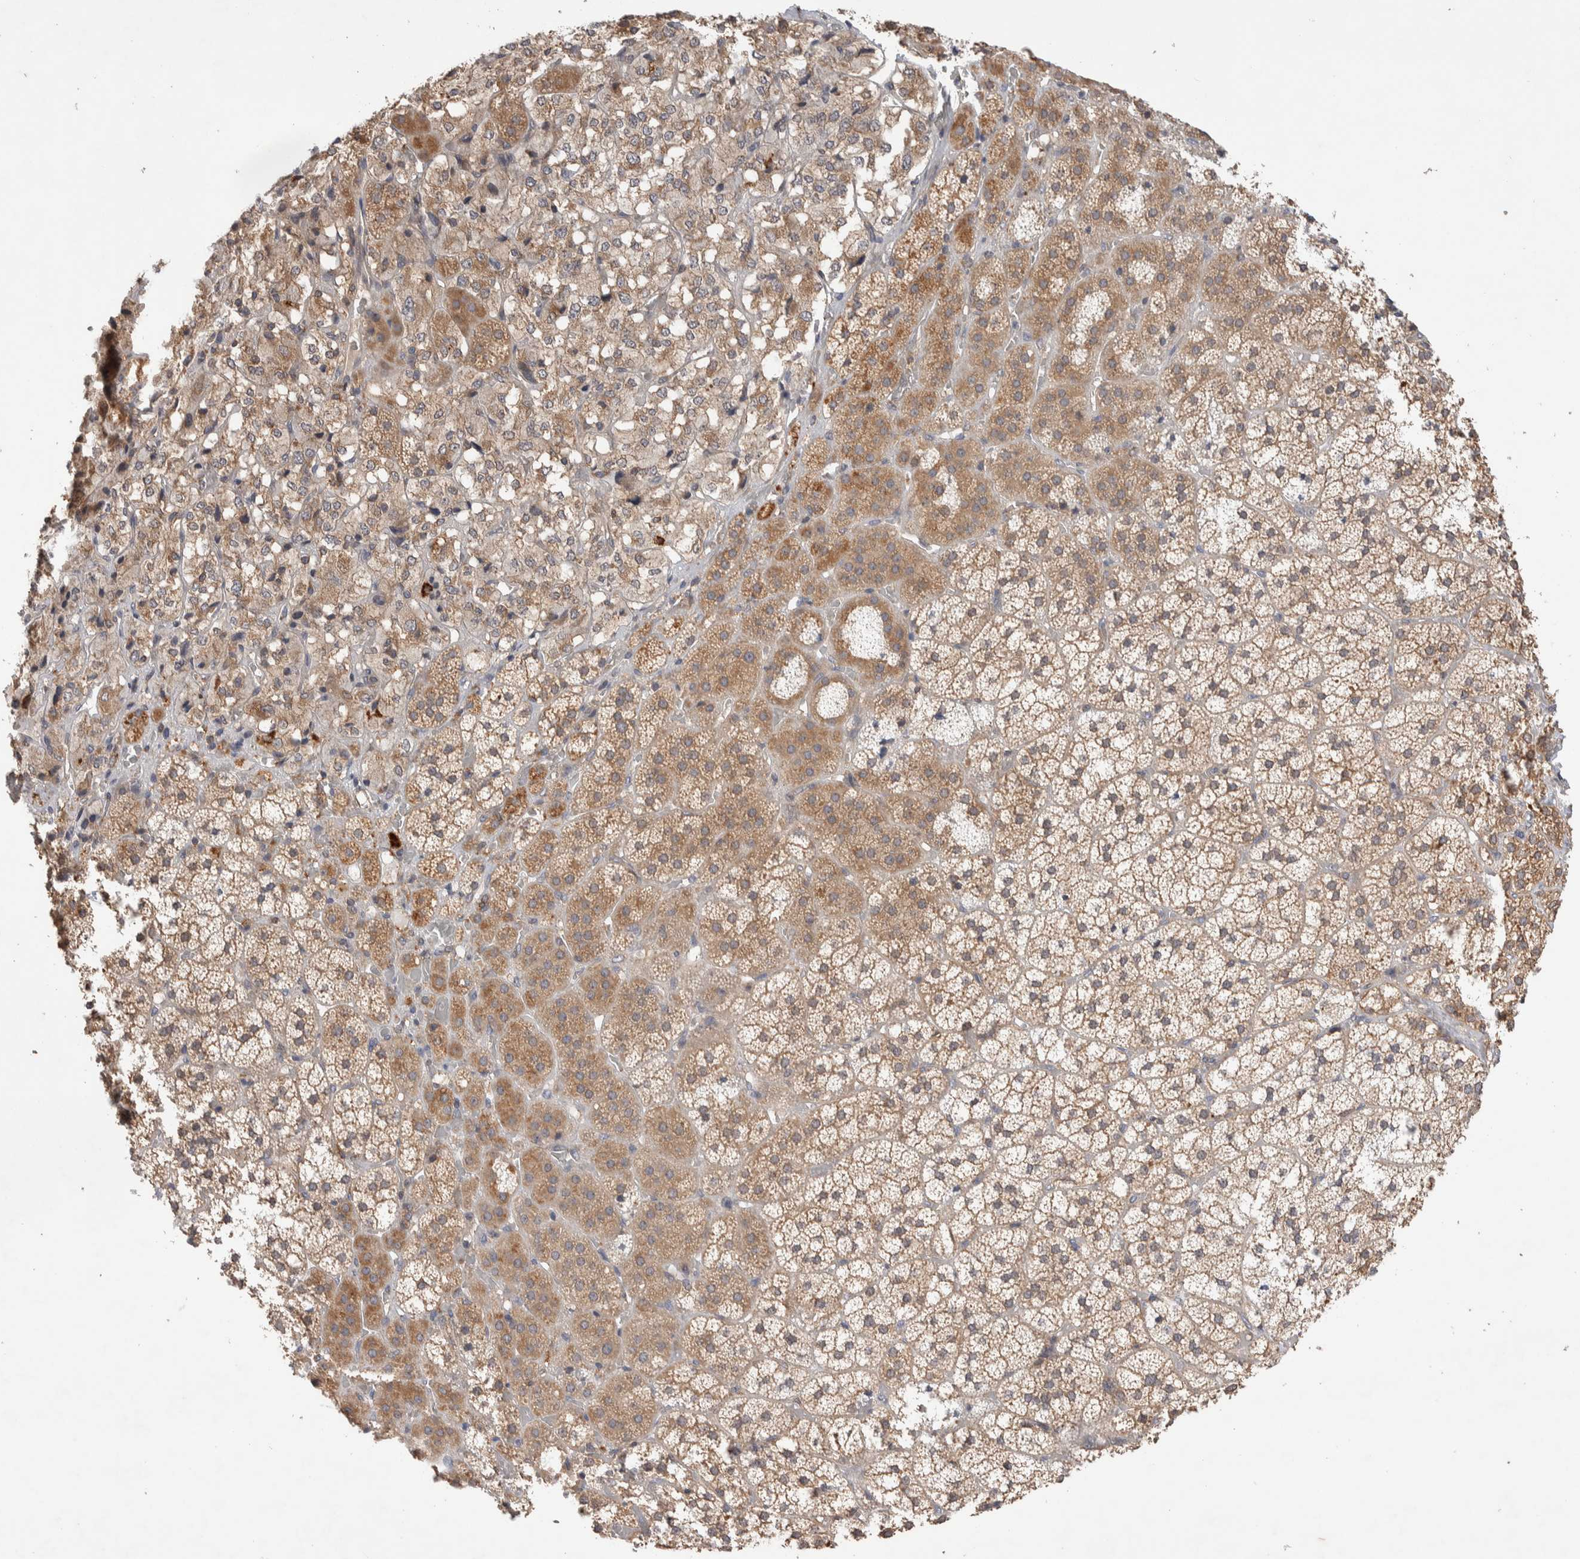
{"staining": {"intensity": "moderate", "quantity": ">75%", "location": "cytoplasmic/membranous"}, "tissue": "adrenal gland", "cell_type": "Glandular cells", "image_type": "normal", "snomed": [{"axis": "morphology", "description": "Normal tissue, NOS"}, {"axis": "topography", "description": "Adrenal gland"}], "caption": "This histopathology image shows immunohistochemistry staining of benign human adrenal gland, with medium moderate cytoplasmic/membranous expression in approximately >75% of glandular cells.", "gene": "DEPTOR", "patient": {"sex": "female", "age": 44}}